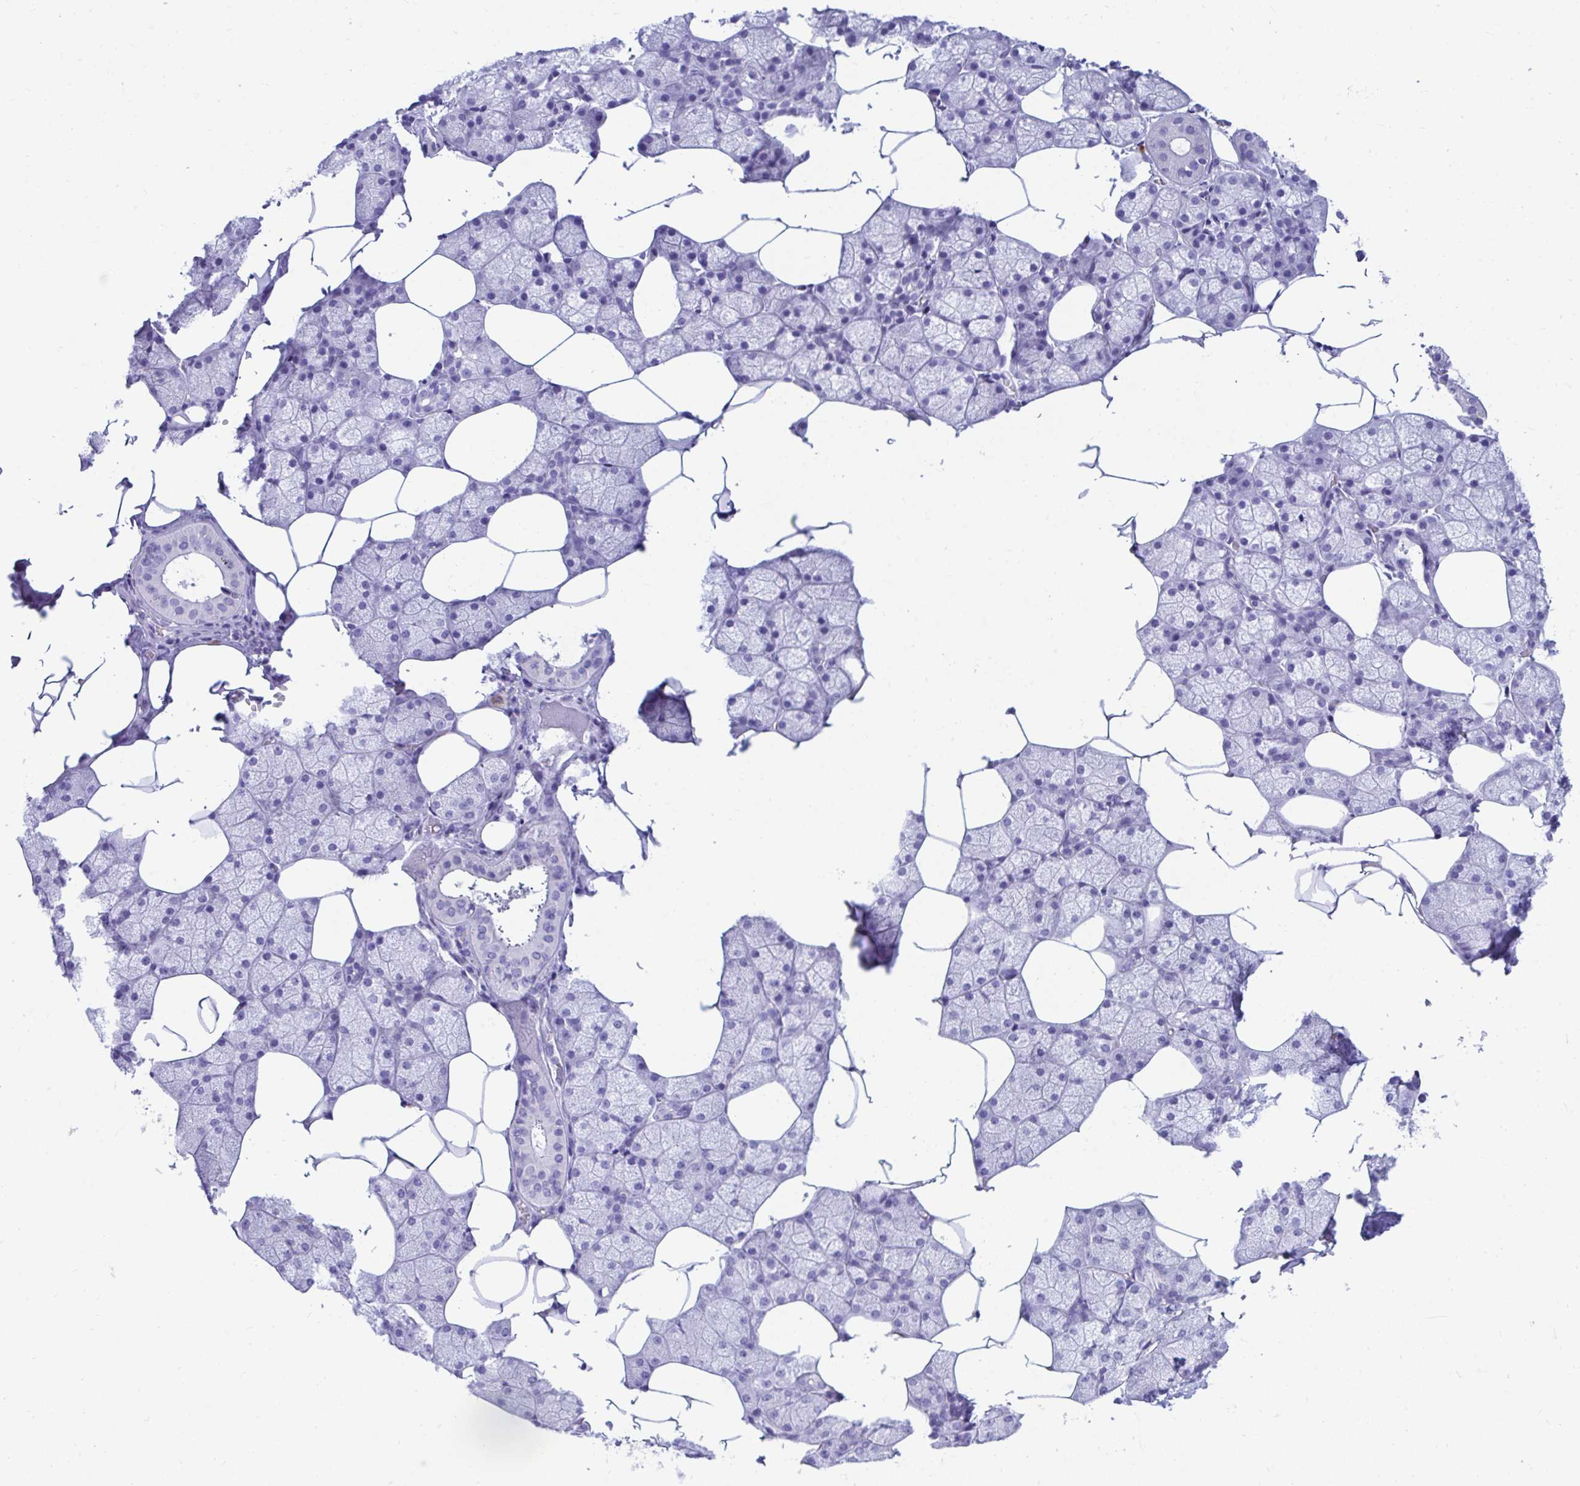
{"staining": {"intensity": "negative", "quantity": "none", "location": "none"}, "tissue": "salivary gland", "cell_type": "Glandular cells", "image_type": "normal", "snomed": [{"axis": "morphology", "description": "Normal tissue, NOS"}, {"axis": "topography", "description": "Salivary gland"}], "caption": "Immunohistochemistry micrograph of normal salivary gland: human salivary gland stained with DAB (3,3'-diaminobenzidine) exhibits no significant protein positivity in glandular cells.", "gene": "SHISA8", "patient": {"sex": "female", "age": 43}}